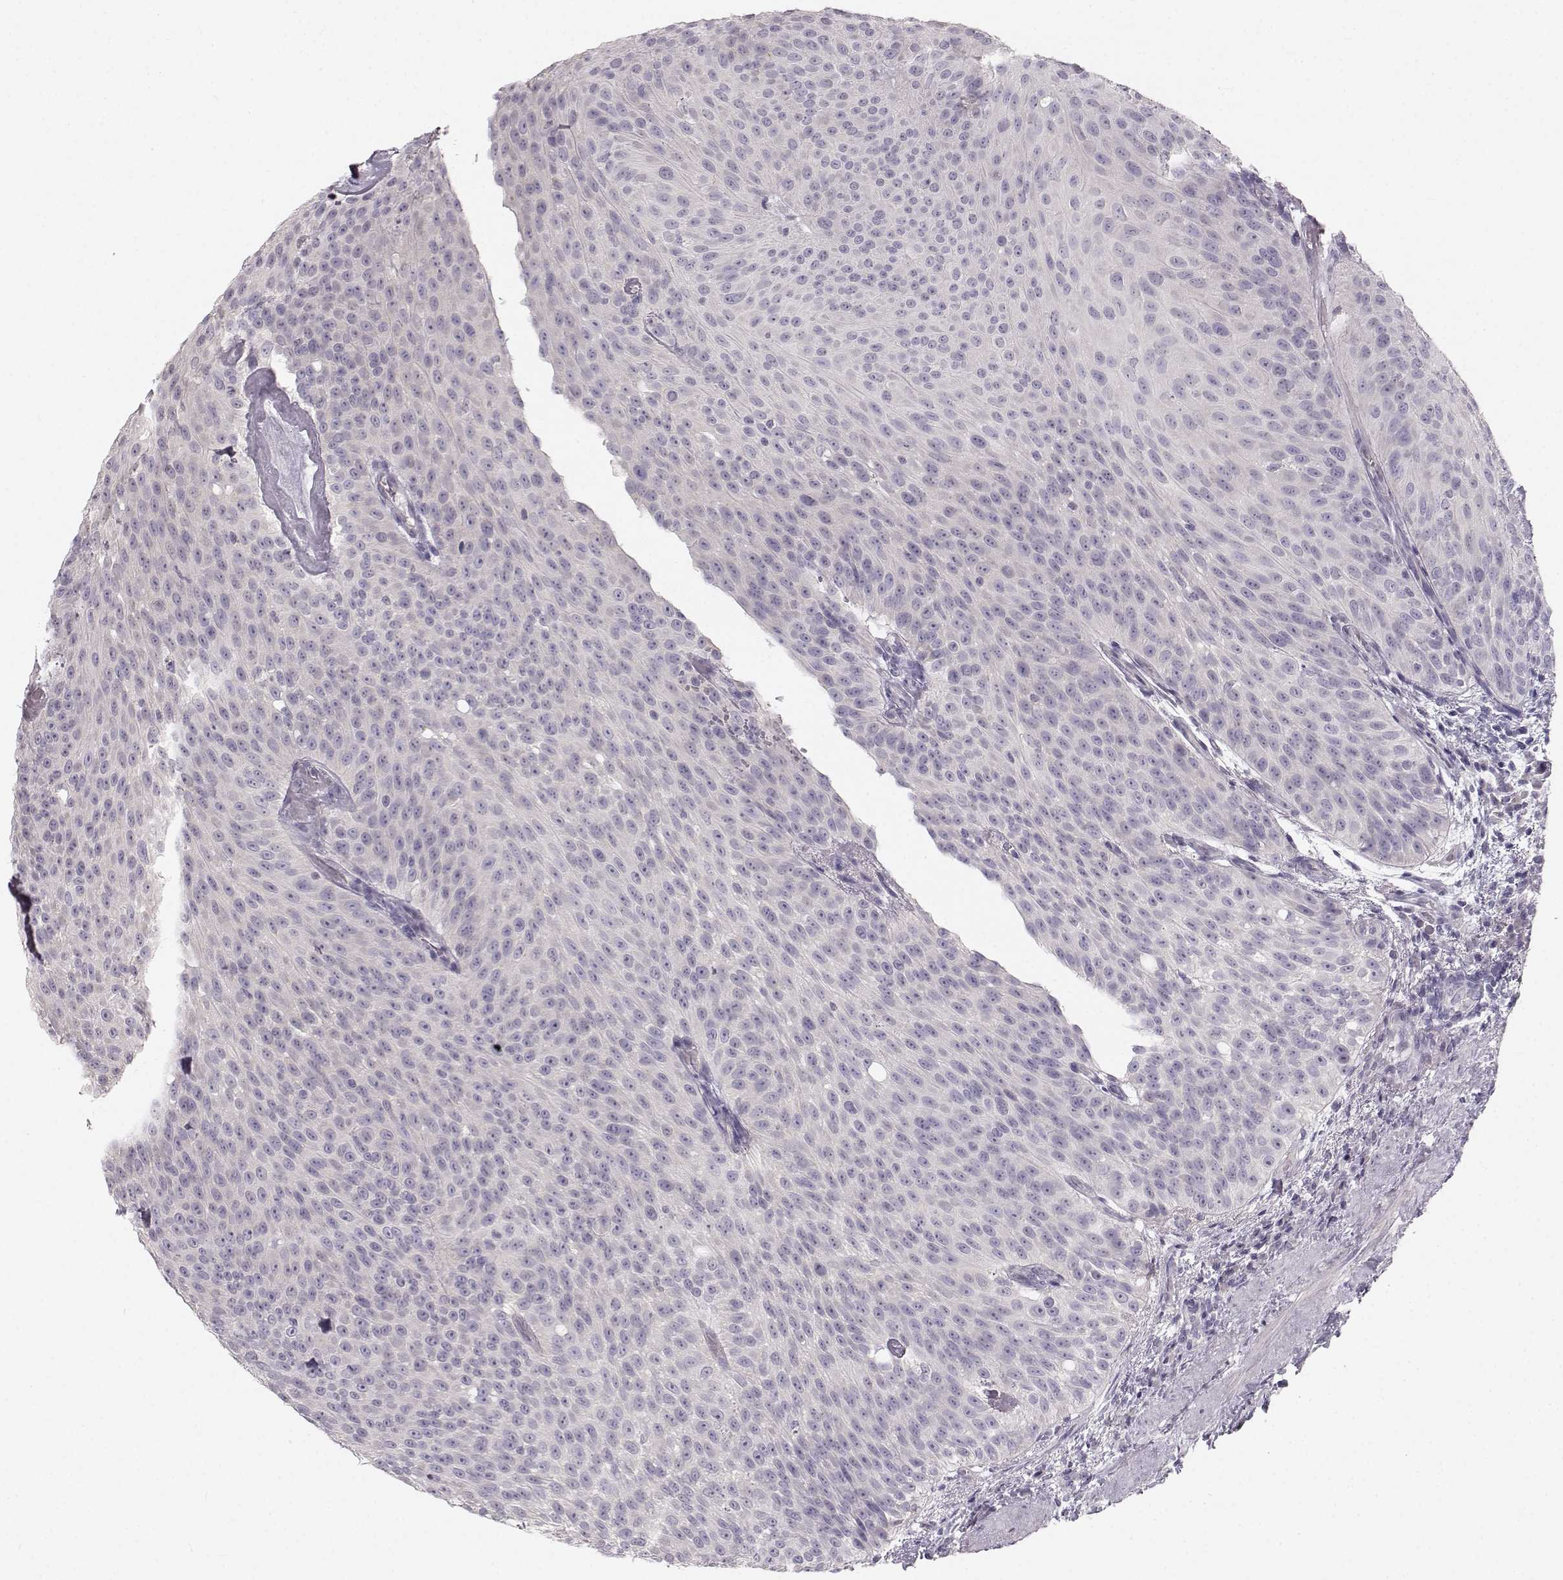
{"staining": {"intensity": "negative", "quantity": "none", "location": "none"}, "tissue": "urothelial cancer", "cell_type": "Tumor cells", "image_type": "cancer", "snomed": [{"axis": "morphology", "description": "Urothelial carcinoma, Low grade"}, {"axis": "topography", "description": "Urinary bladder"}], "caption": "Immunohistochemistry histopathology image of urothelial cancer stained for a protein (brown), which reveals no expression in tumor cells.", "gene": "OIP5", "patient": {"sex": "male", "age": 78}}